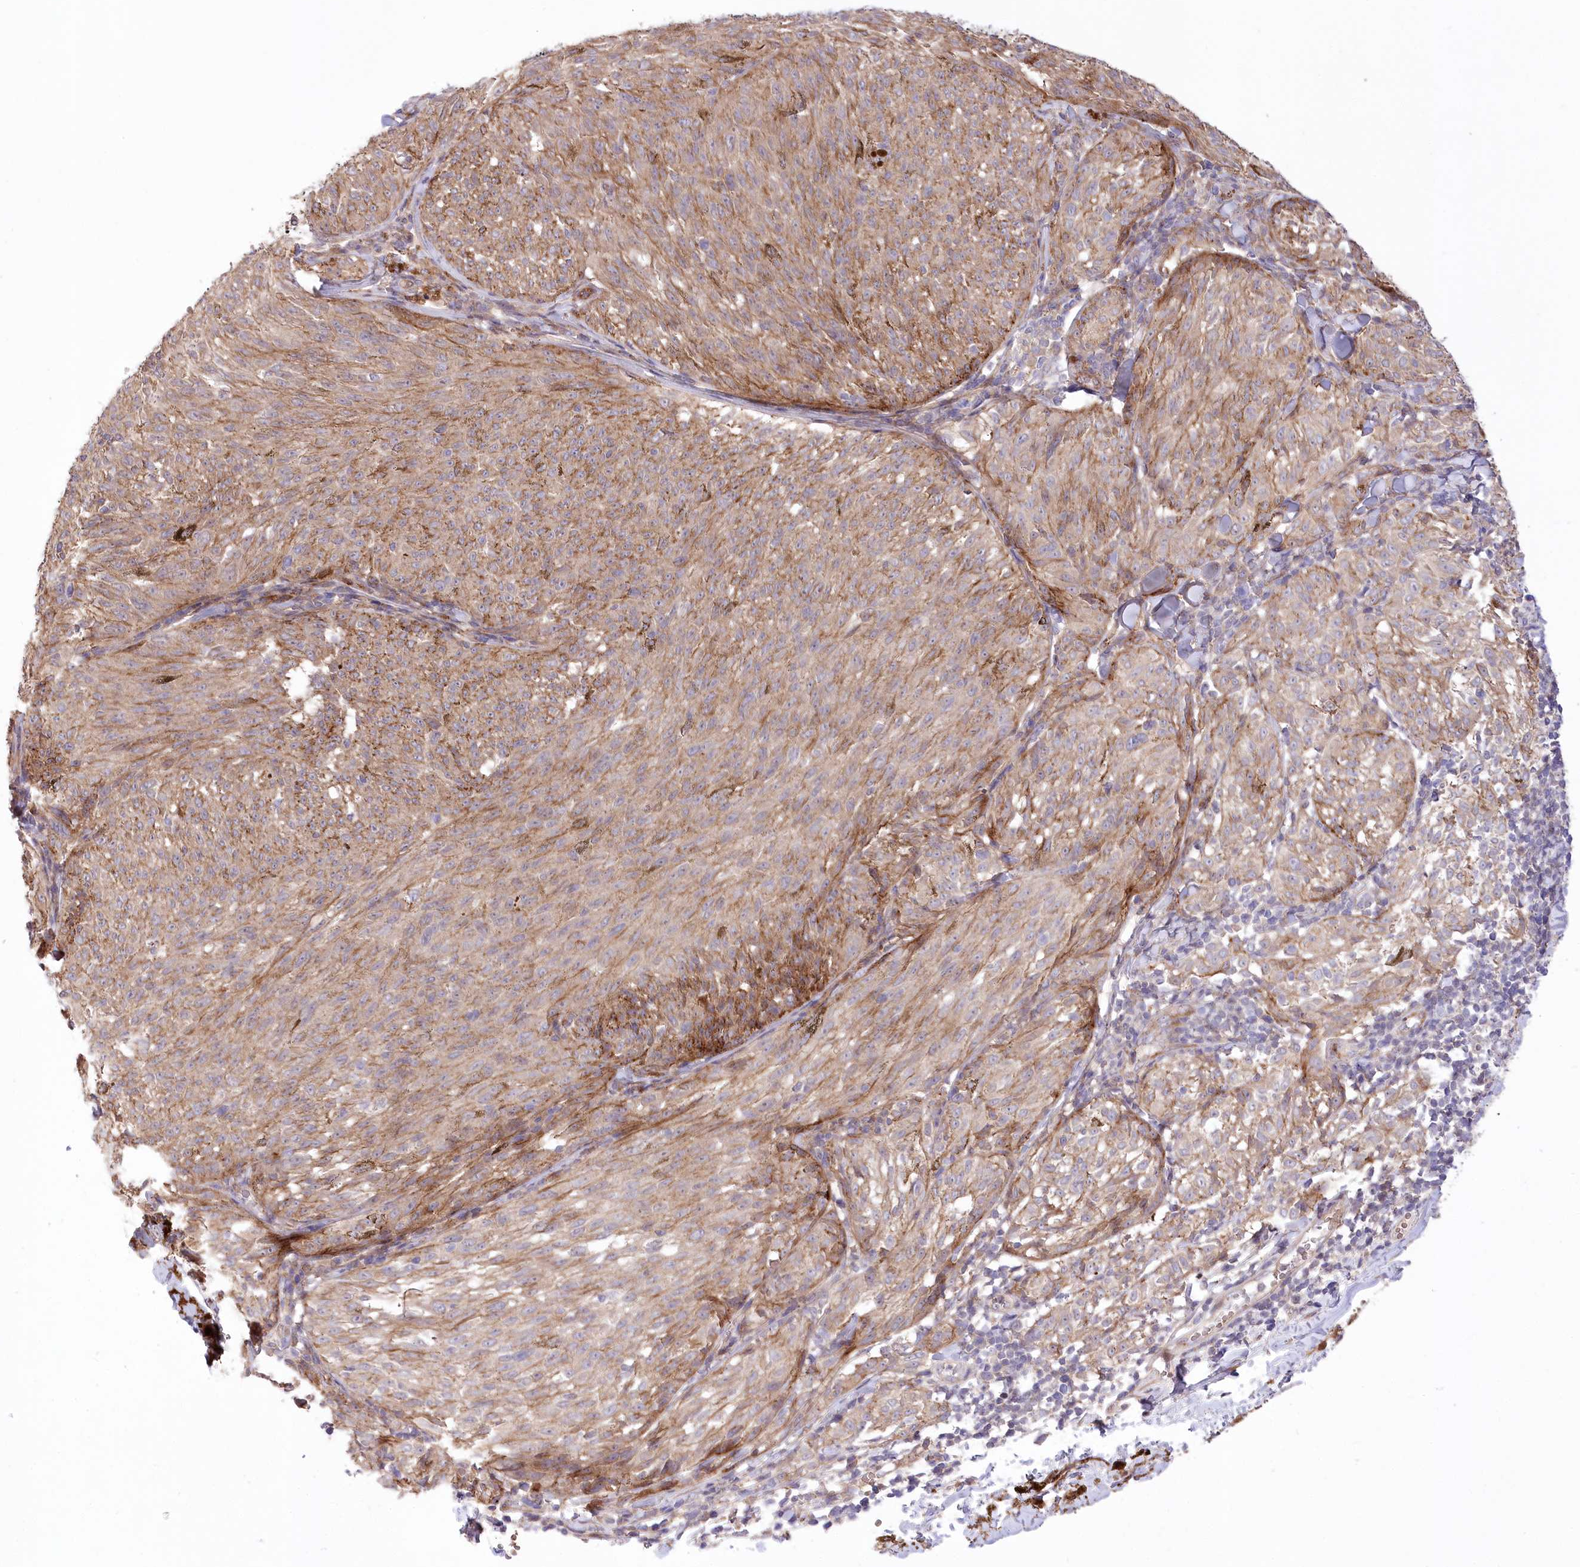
{"staining": {"intensity": "moderate", "quantity": ">75%", "location": "cytoplasmic/membranous"}, "tissue": "melanoma", "cell_type": "Tumor cells", "image_type": "cancer", "snomed": [{"axis": "morphology", "description": "Malignant melanoma, NOS"}, {"axis": "topography", "description": "Skin"}], "caption": "Protein analysis of malignant melanoma tissue exhibits moderate cytoplasmic/membranous positivity in approximately >75% of tumor cells. (DAB (3,3'-diaminobenzidine) = brown stain, brightfield microscopy at high magnification).", "gene": "TRUB1", "patient": {"sex": "female", "age": 72}}